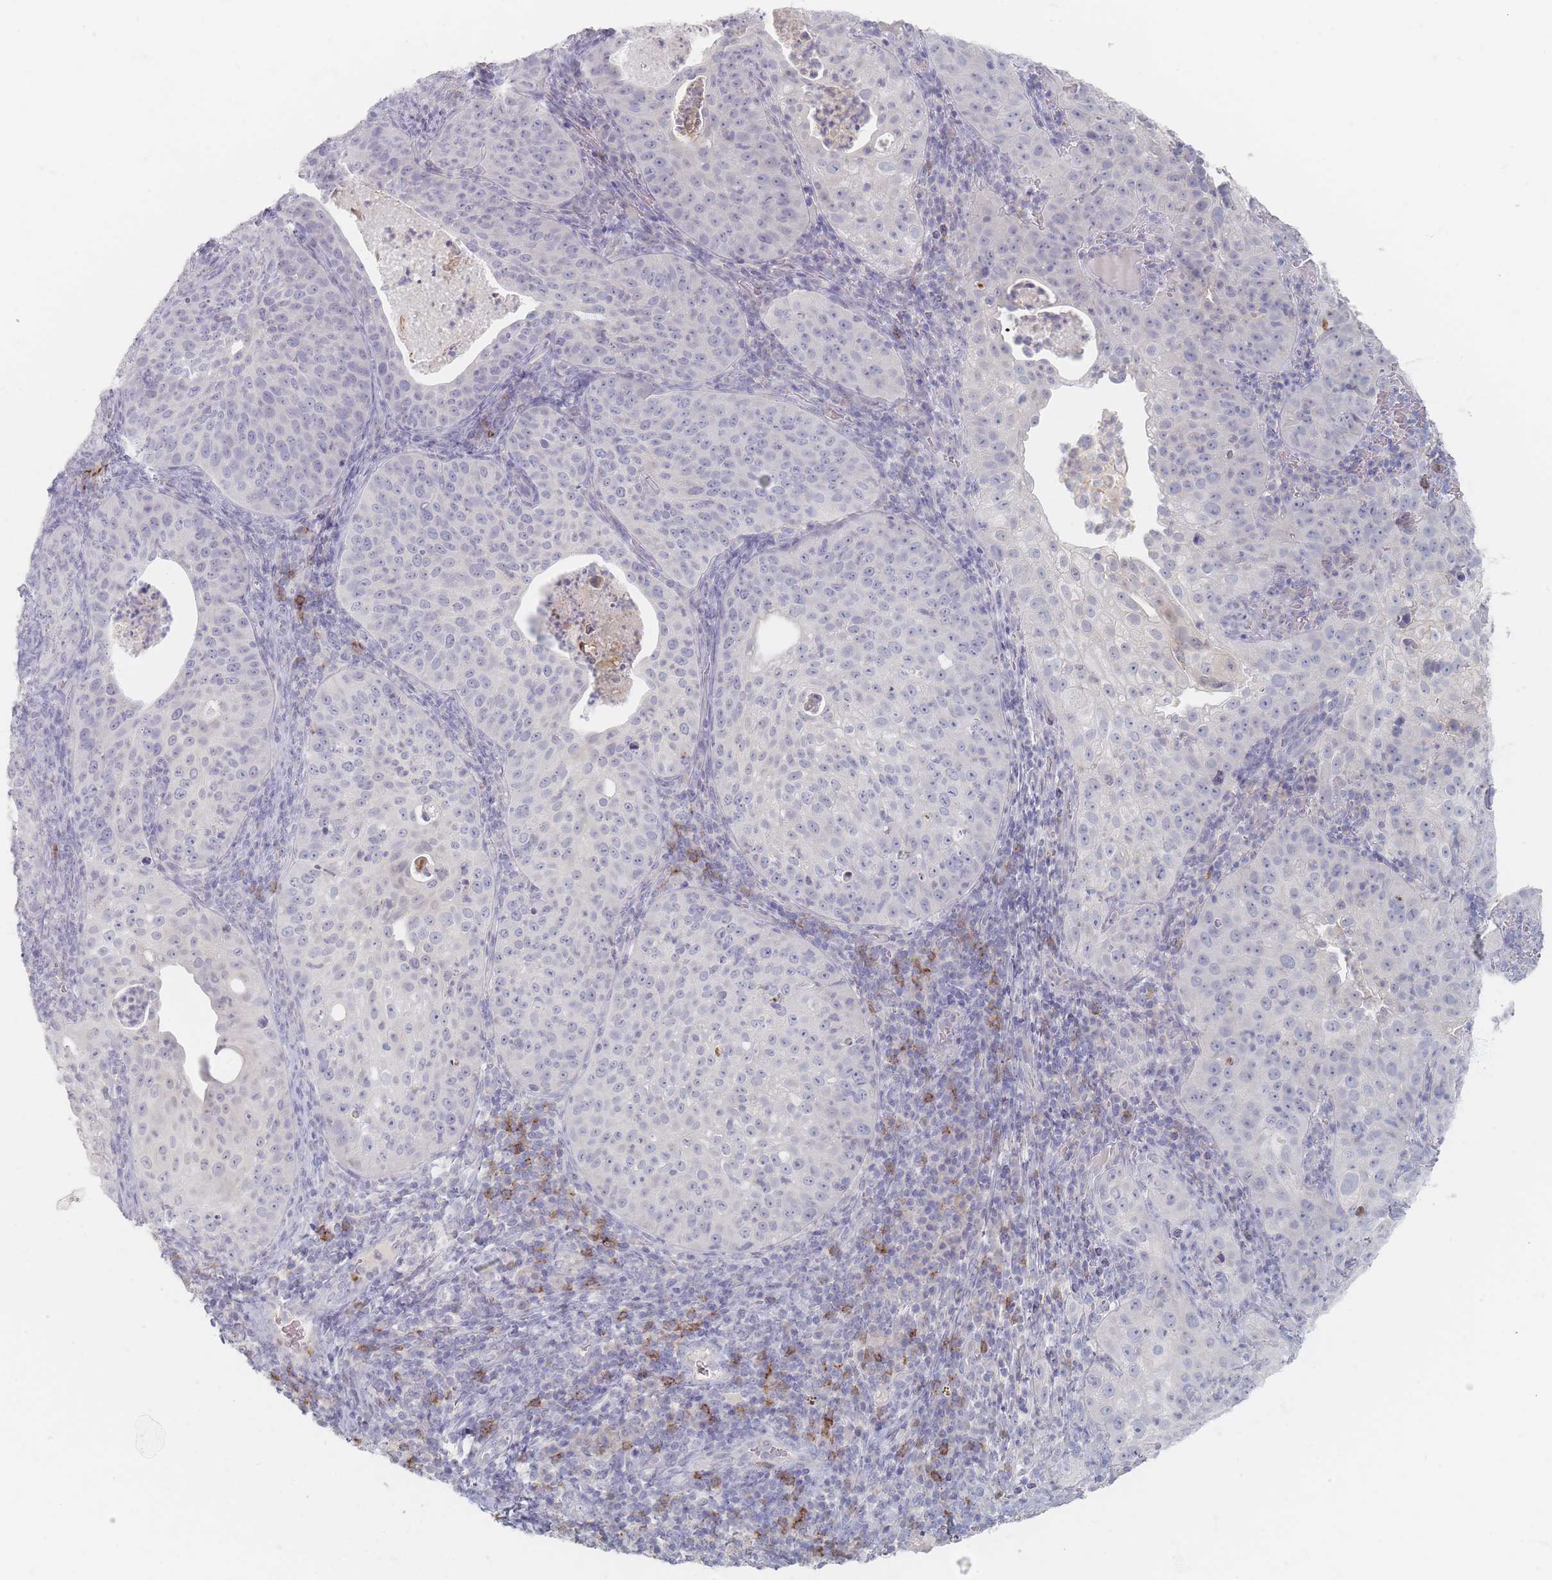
{"staining": {"intensity": "negative", "quantity": "none", "location": "none"}, "tissue": "cervical cancer", "cell_type": "Tumor cells", "image_type": "cancer", "snomed": [{"axis": "morphology", "description": "Squamous cell carcinoma, NOS"}, {"axis": "topography", "description": "Cervix"}], "caption": "This image is of cervical squamous cell carcinoma stained with immunohistochemistry (IHC) to label a protein in brown with the nuclei are counter-stained blue. There is no expression in tumor cells.", "gene": "CD37", "patient": {"sex": "female", "age": 52}}